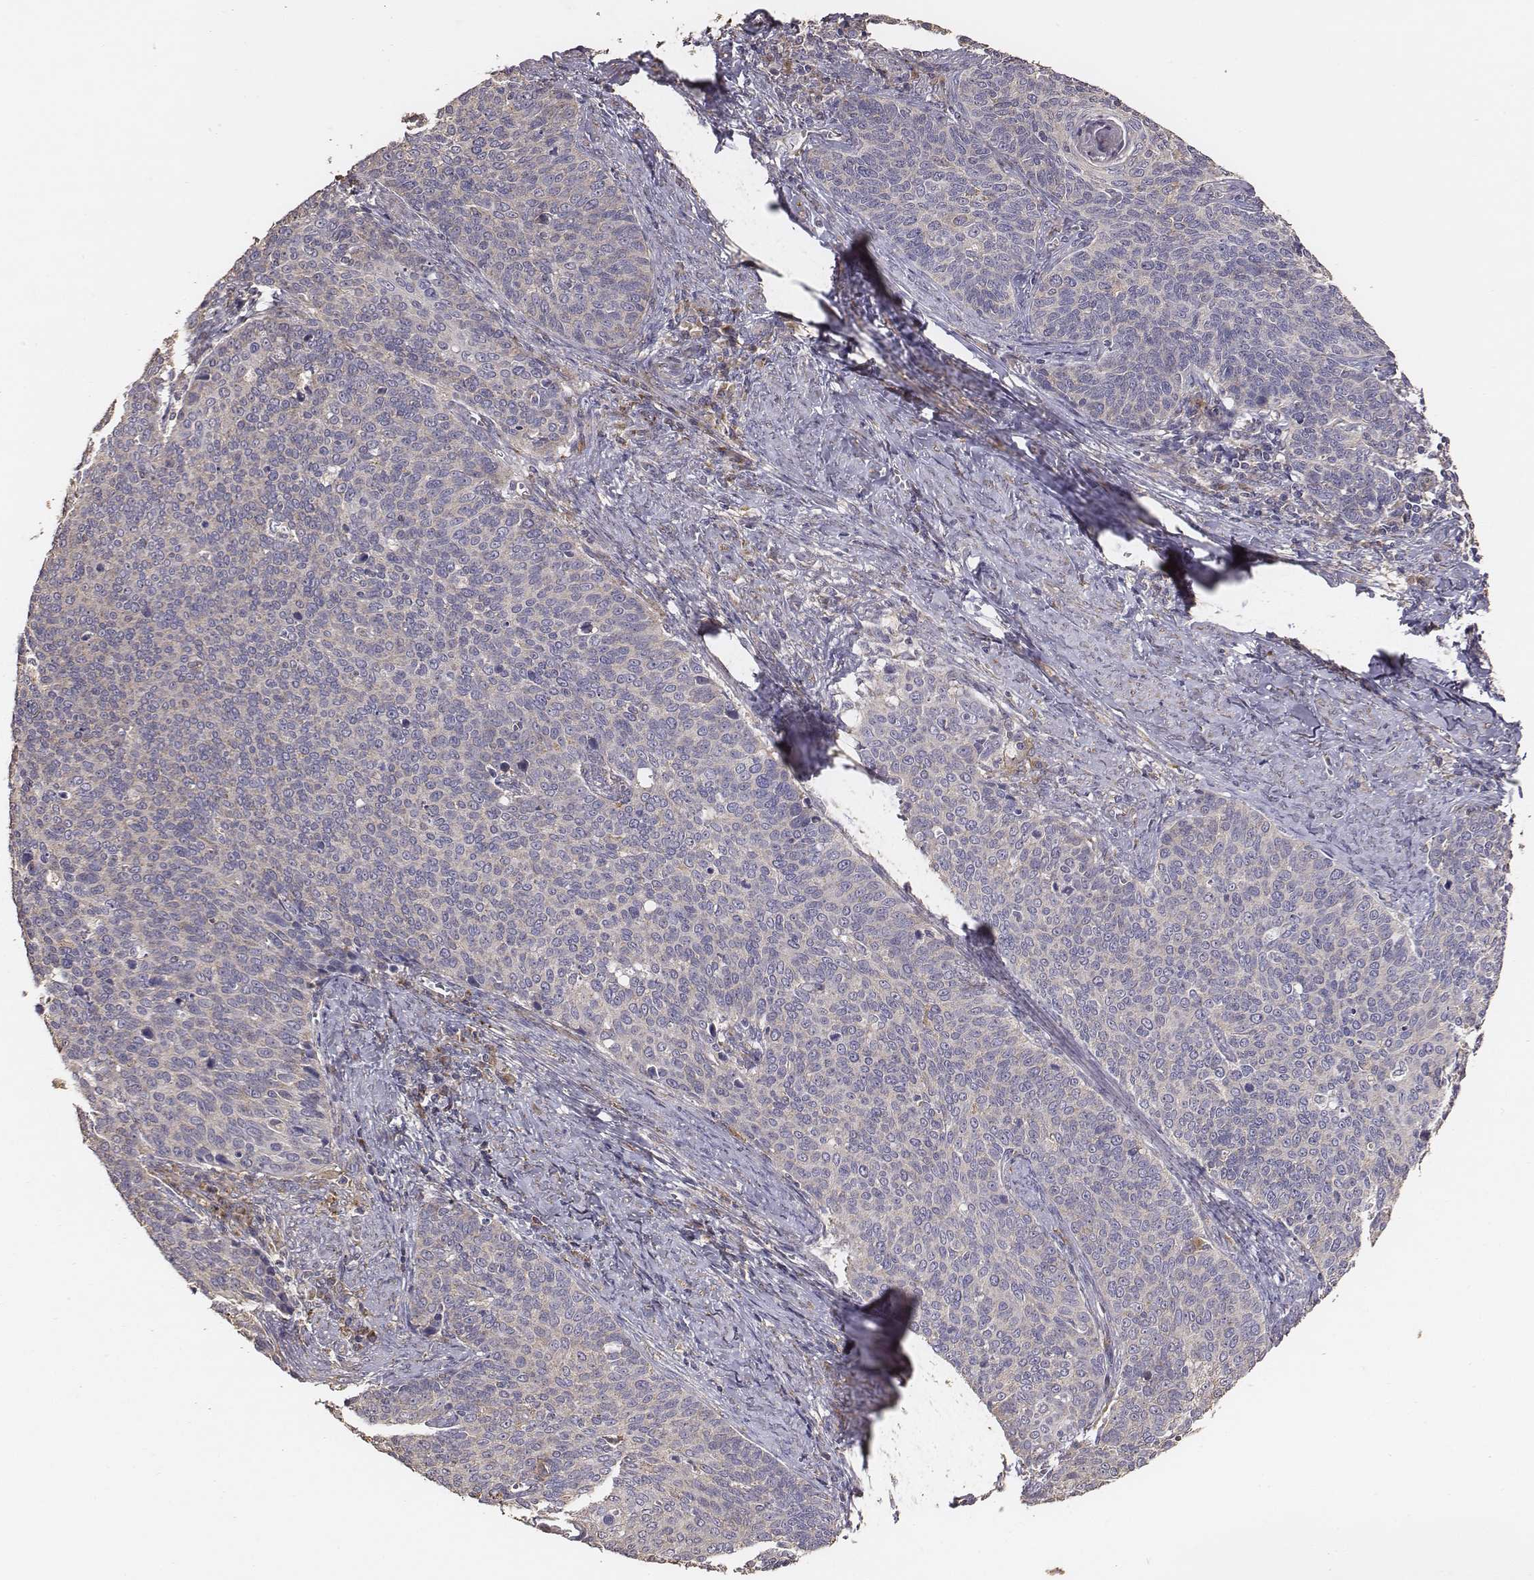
{"staining": {"intensity": "weak", "quantity": "<25%", "location": "cytoplasmic/membranous"}, "tissue": "cervical cancer", "cell_type": "Tumor cells", "image_type": "cancer", "snomed": [{"axis": "morphology", "description": "Normal tissue, NOS"}, {"axis": "morphology", "description": "Squamous cell carcinoma, NOS"}, {"axis": "topography", "description": "Cervix"}], "caption": "Tumor cells are negative for protein expression in human cervical cancer (squamous cell carcinoma).", "gene": "AP1B1", "patient": {"sex": "female", "age": 39}}